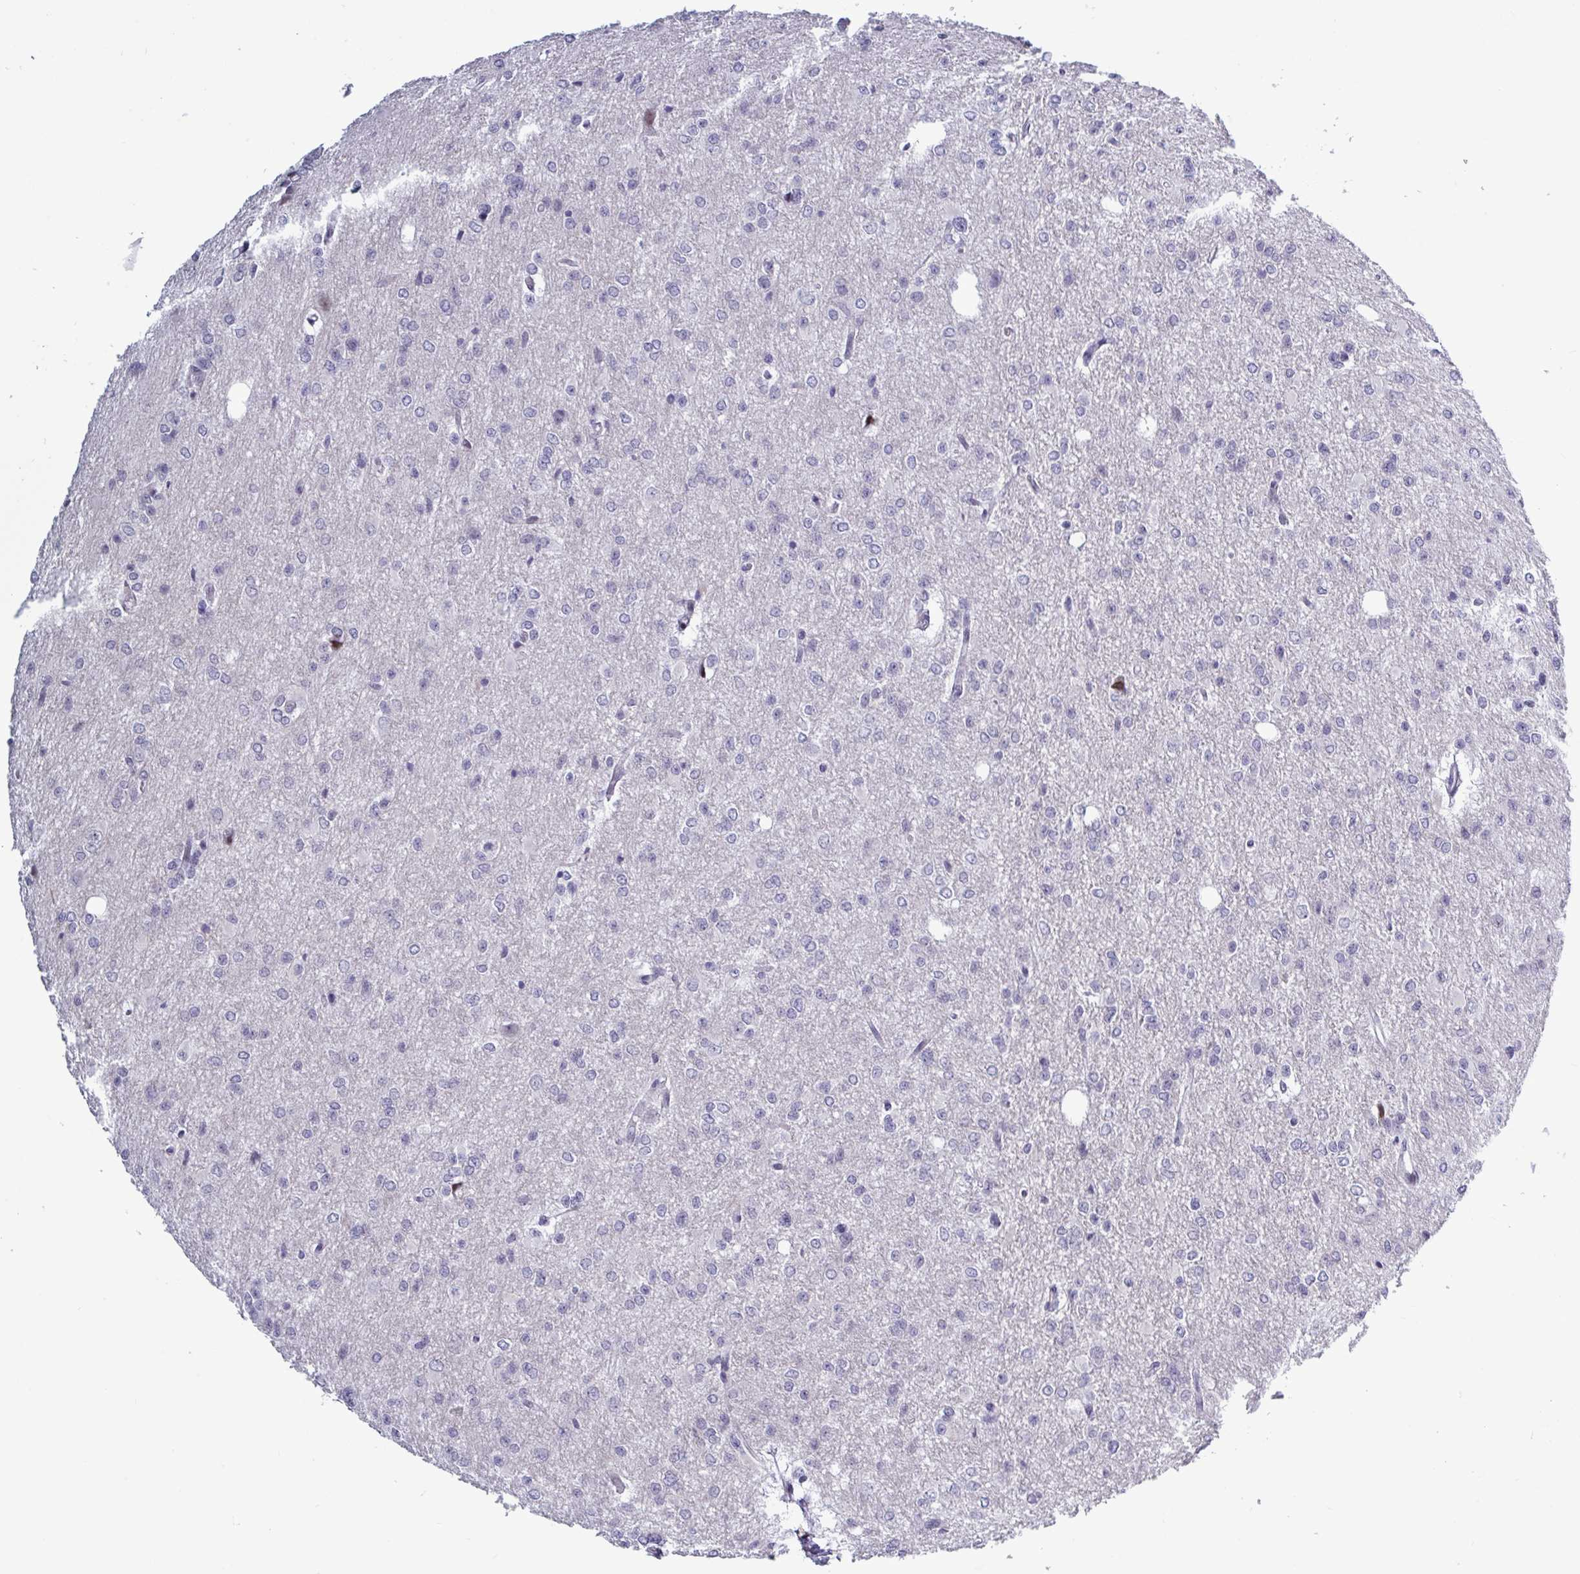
{"staining": {"intensity": "negative", "quantity": "none", "location": "none"}, "tissue": "glioma", "cell_type": "Tumor cells", "image_type": "cancer", "snomed": [{"axis": "morphology", "description": "Glioma, malignant, Low grade"}, {"axis": "topography", "description": "Brain"}], "caption": "High power microscopy histopathology image of an immunohistochemistry micrograph of glioma, revealing no significant expression in tumor cells.", "gene": "TCEAL8", "patient": {"sex": "male", "age": 26}}